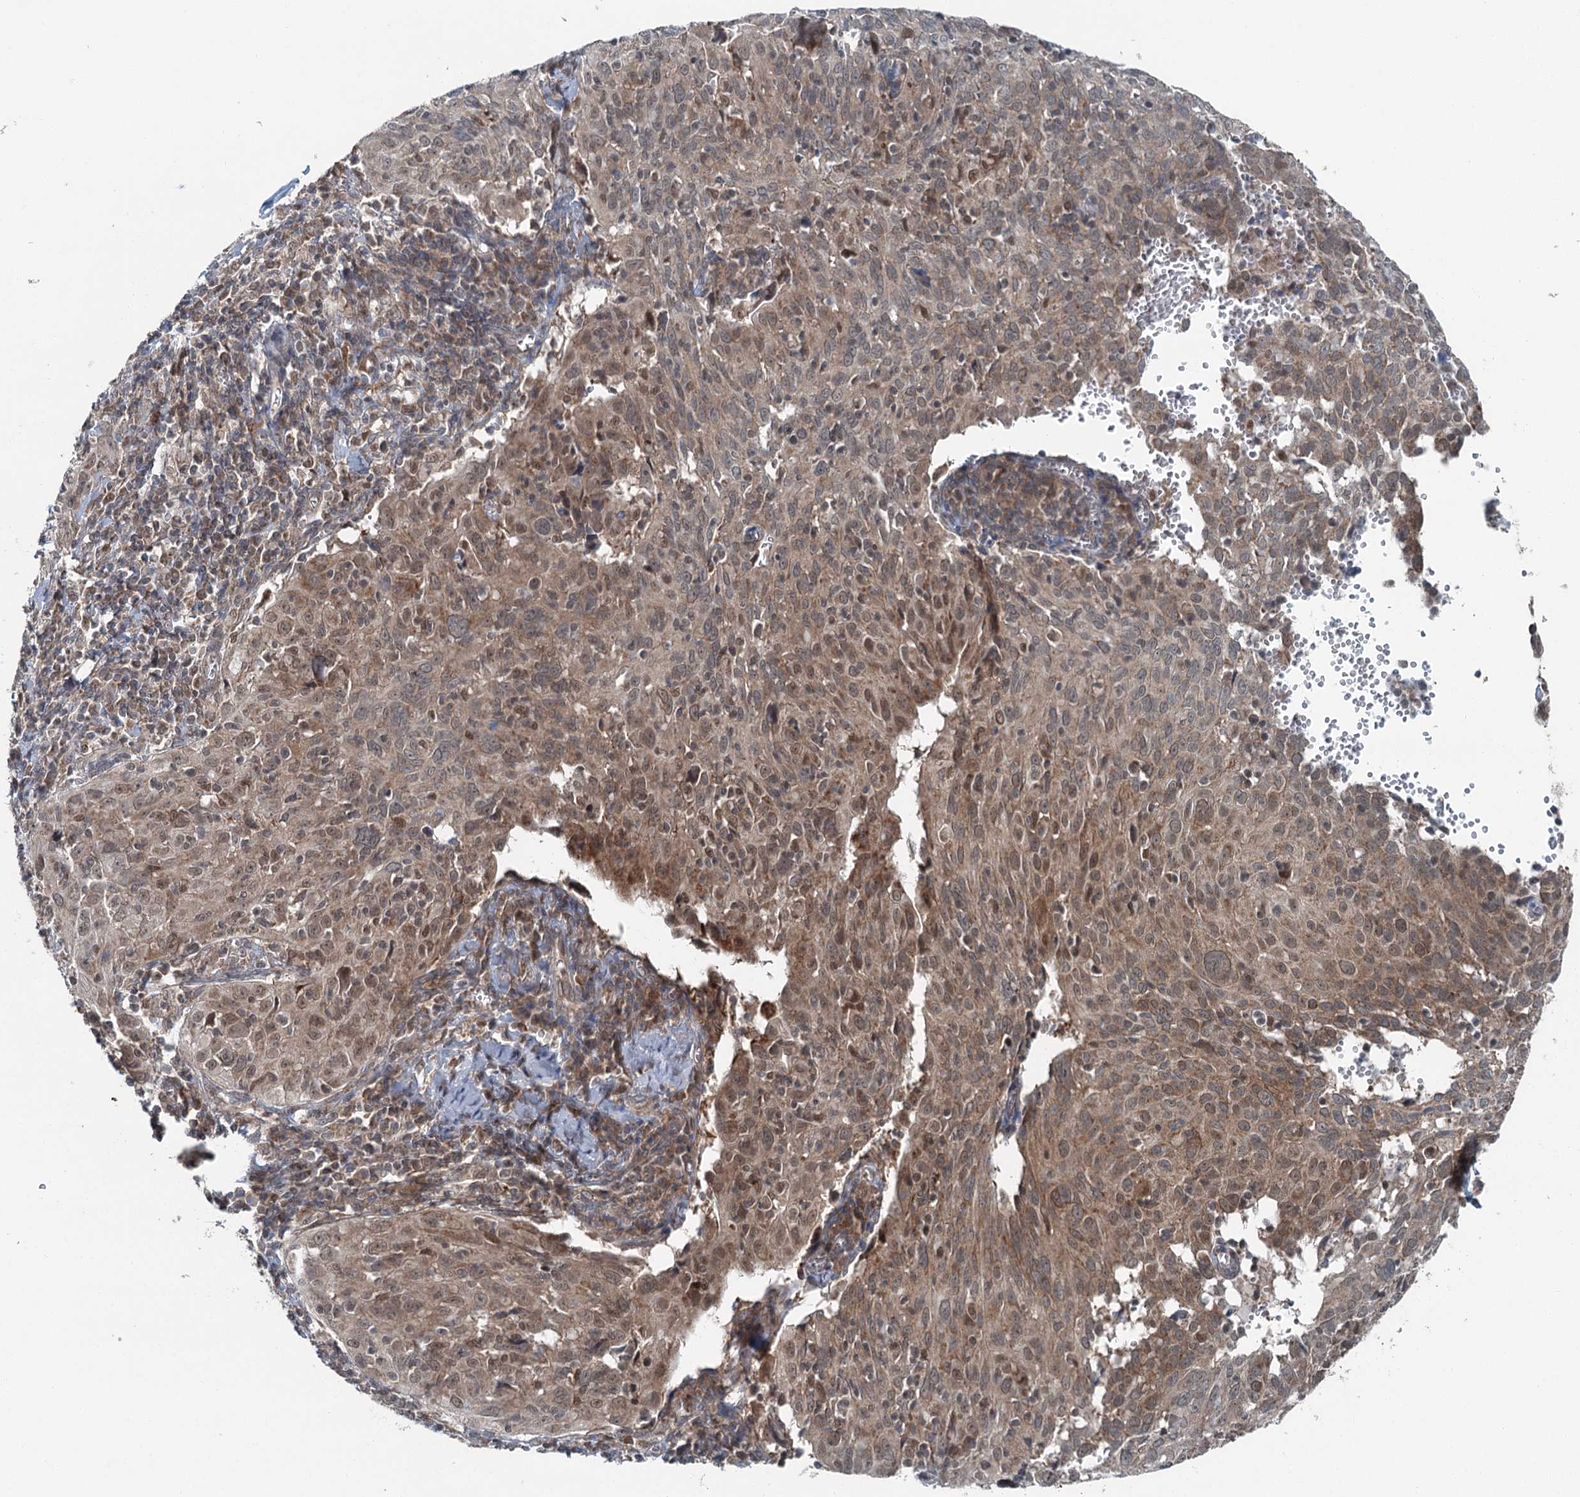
{"staining": {"intensity": "moderate", "quantity": "25%-75%", "location": "cytoplasmic/membranous,nuclear"}, "tissue": "cervical cancer", "cell_type": "Tumor cells", "image_type": "cancer", "snomed": [{"axis": "morphology", "description": "Squamous cell carcinoma, NOS"}, {"axis": "topography", "description": "Cervix"}], "caption": "Human cervical cancer (squamous cell carcinoma) stained with a brown dye shows moderate cytoplasmic/membranous and nuclear positive positivity in about 25%-75% of tumor cells.", "gene": "WAPL", "patient": {"sex": "female", "age": 31}}